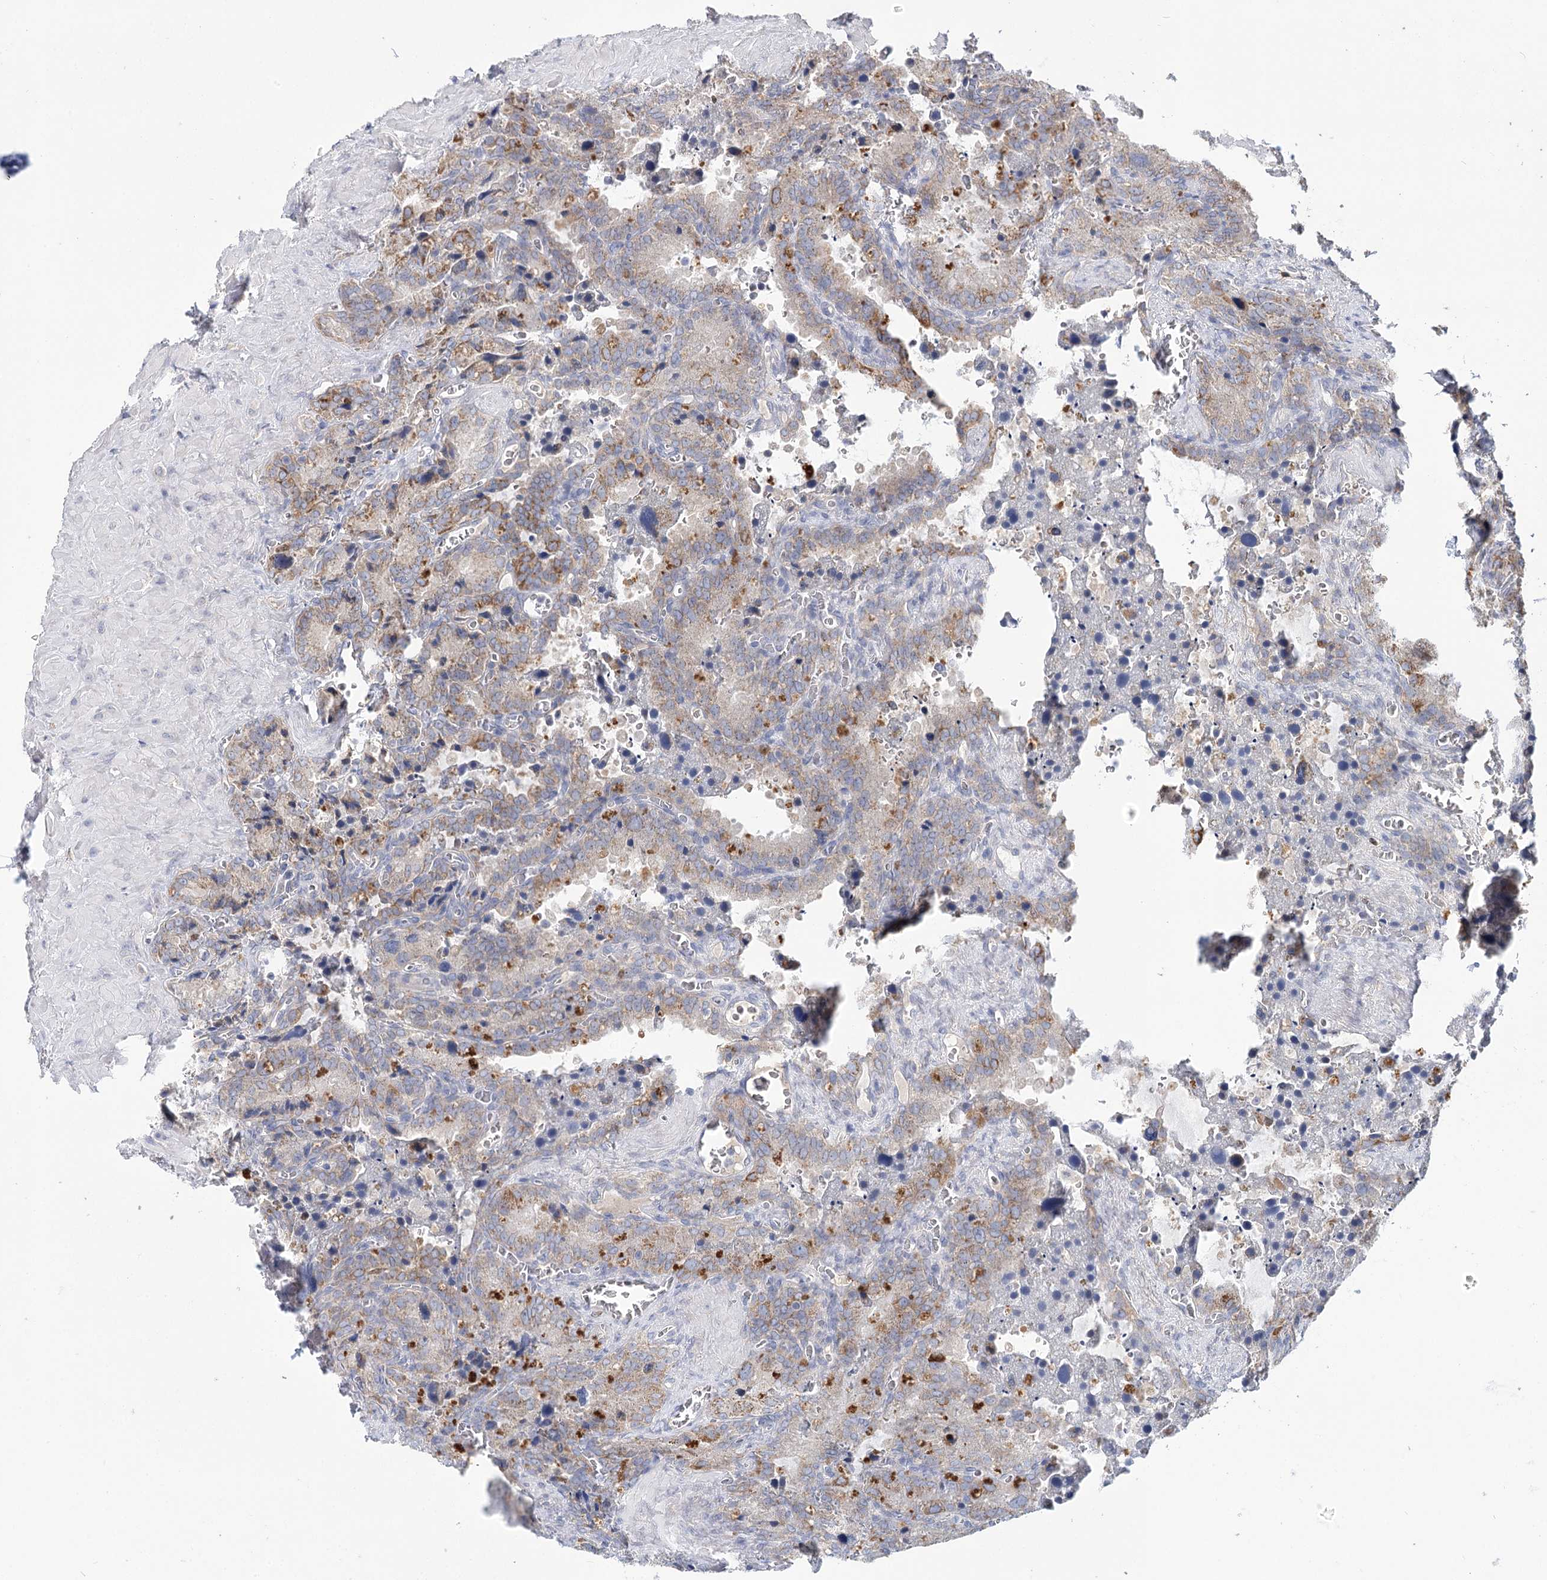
{"staining": {"intensity": "moderate", "quantity": "<25%", "location": "cytoplasmic/membranous"}, "tissue": "seminal vesicle", "cell_type": "Glandular cells", "image_type": "normal", "snomed": [{"axis": "morphology", "description": "Normal tissue, NOS"}, {"axis": "topography", "description": "Seminal veicle"}], "caption": "Immunohistochemical staining of unremarkable seminal vesicle displays moderate cytoplasmic/membranous protein expression in approximately <25% of glandular cells. (Stains: DAB in brown, nuclei in blue, Microscopy: brightfield microscopy at high magnification).", "gene": "ARHGAP44", "patient": {"sex": "male", "age": 62}}